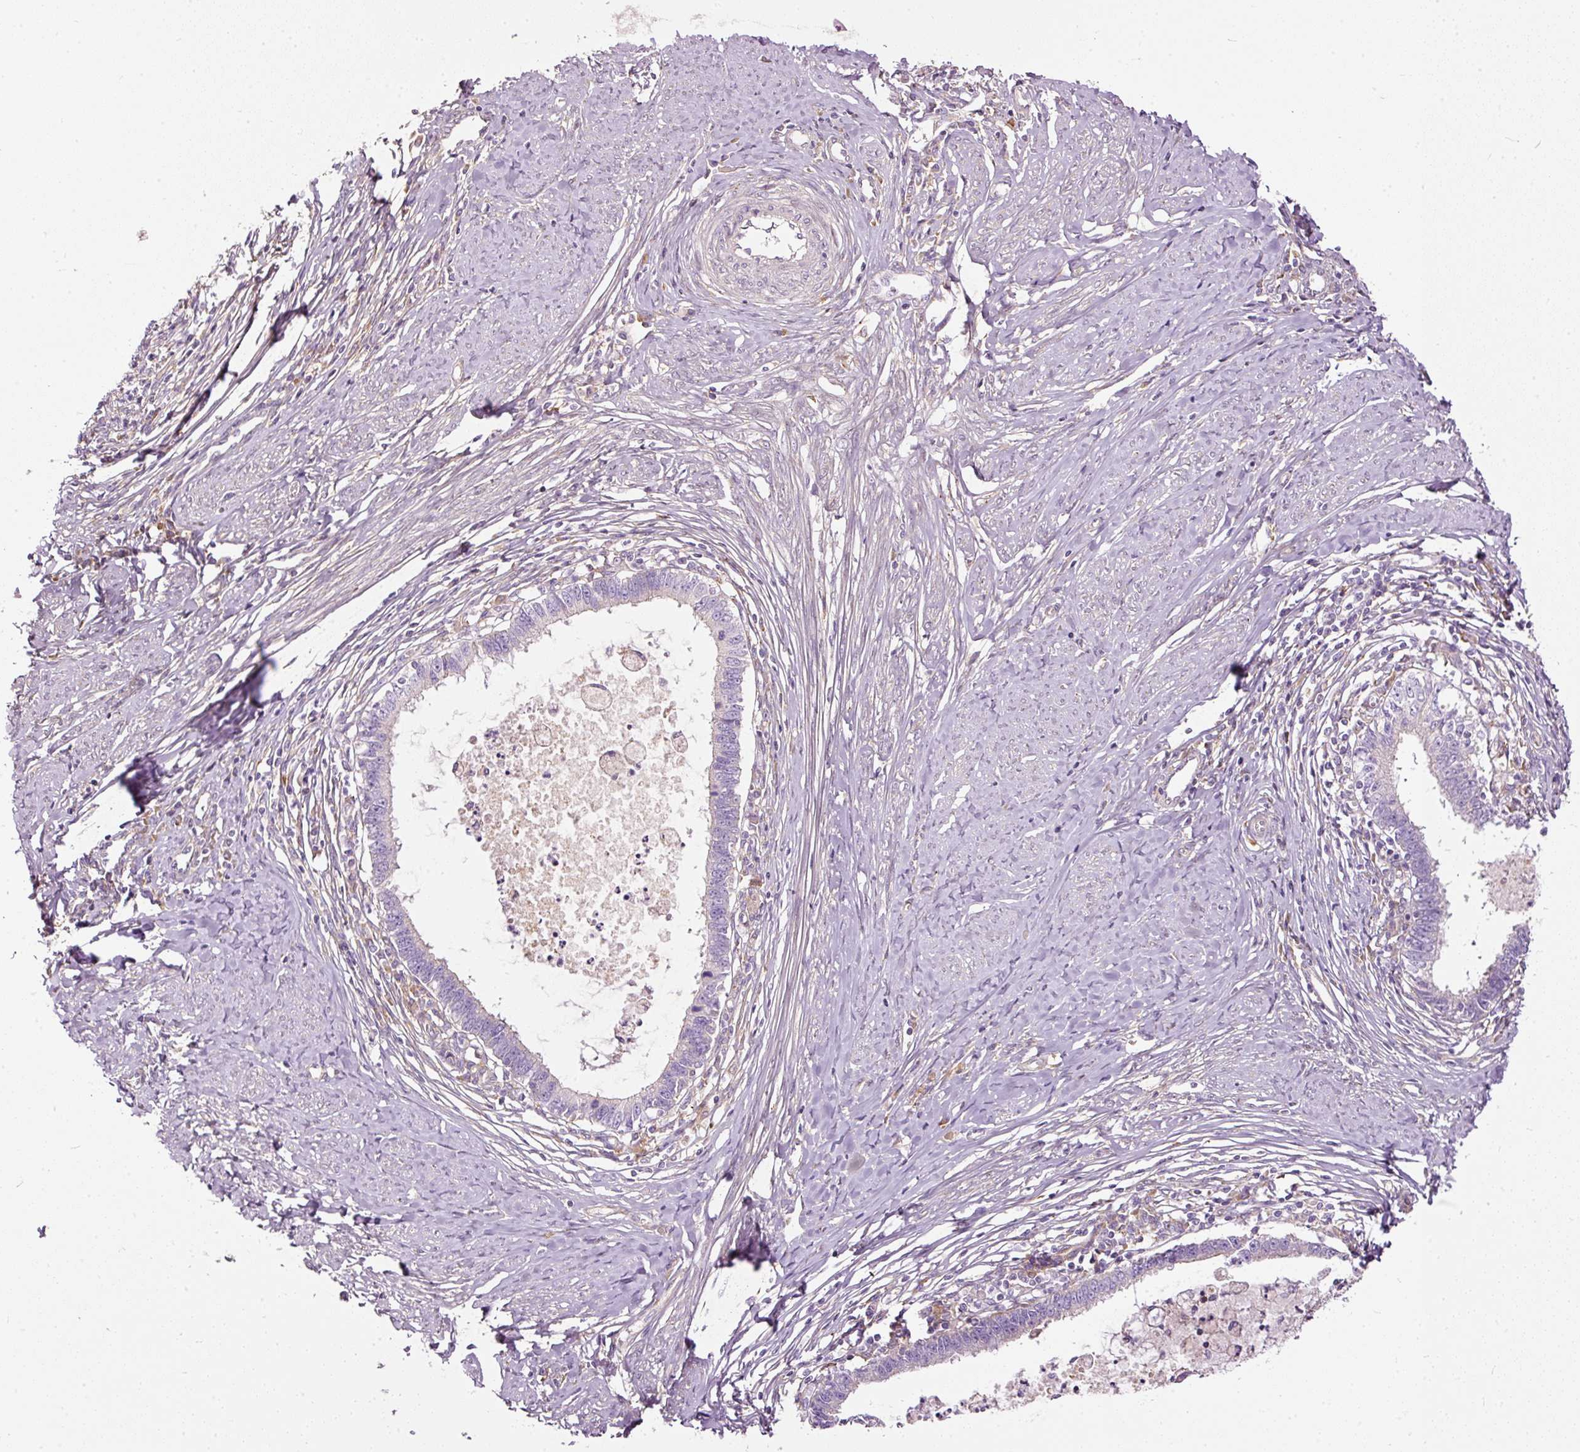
{"staining": {"intensity": "negative", "quantity": "none", "location": "none"}, "tissue": "cervical cancer", "cell_type": "Tumor cells", "image_type": "cancer", "snomed": [{"axis": "morphology", "description": "Adenocarcinoma, NOS"}, {"axis": "topography", "description": "Cervix"}], "caption": "The histopathology image reveals no staining of tumor cells in cervical cancer (adenocarcinoma). (Stains: DAB (3,3'-diaminobenzidine) immunohistochemistry with hematoxylin counter stain, Microscopy: brightfield microscopy at high magnification).", "gene": "PAQR9", "patient": {"sex": "female", "age": 36}}